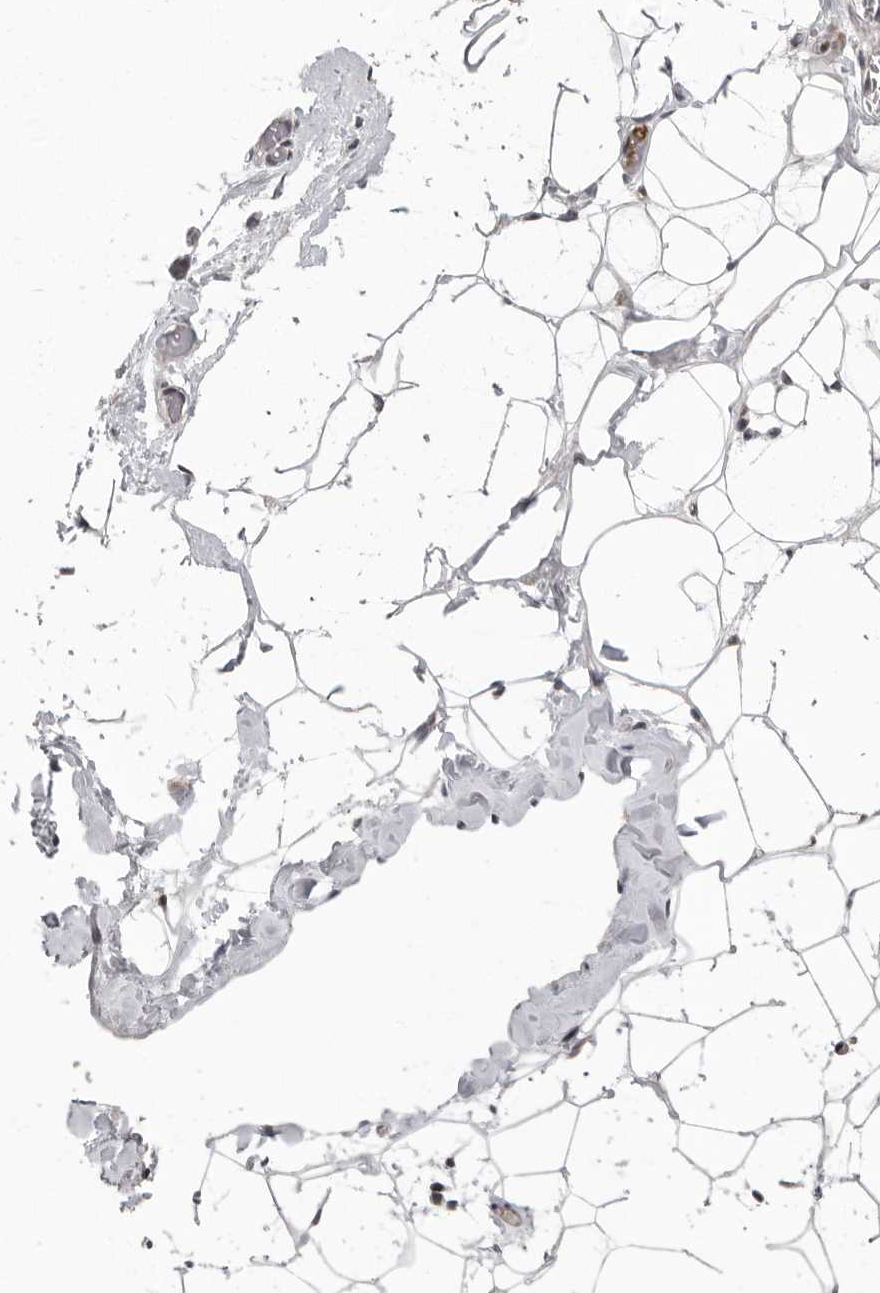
{"staining": {"intensity": "weak", "quantity": "<25%", "location": "cytoplasmic/membranous"}, "tissue": "adipose tissue", "cell_type": "Adipocytes", "image_type": "normal", "snomed": [{"axis": "morphology", "description": "Normal tissue, NOS"}, {"axis": "morphology", "description": "Fibrosis, NOS"}, {"axis": "topography", "description": "Breast"}, {"axis": "topography", "description": "Adipose tissue"}], "caption": "IHC of normal human adipose tissue demonstrates no positivity in adipocytes.", "gene": "RALGPS2", "patient": {"sex": "female", "age": 39}}